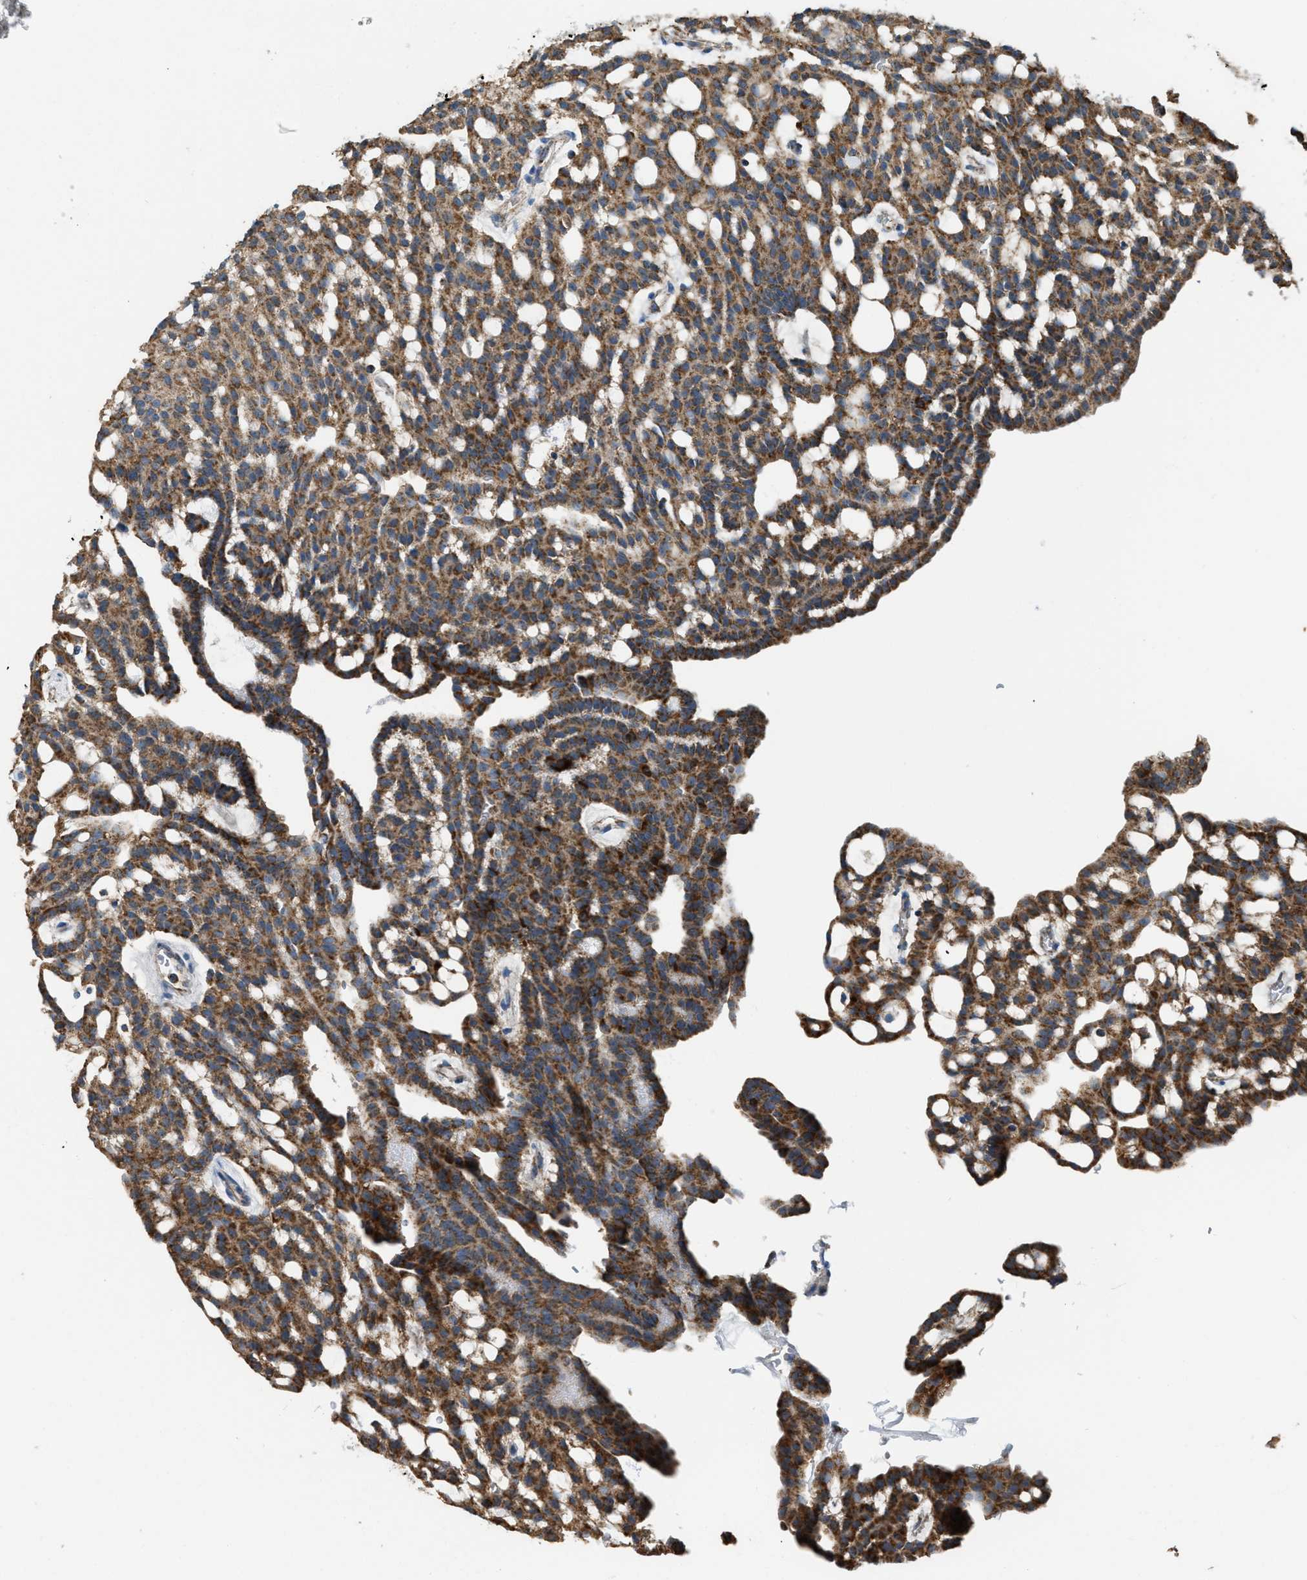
{"staining": {"intensity": "moderate", "quantity": ">75%", "location": "cytoplasmic/membranous"}, "tissue": "renal cancer", "cell_type": "Tumor cells", "image_type": "cancer", "snomed": [{"axis": "morphology", "description": "Adenocarcinoma, NOS"}, {"axis": "topography", "description": "Kidney"}], "caption": "Human renal cancer stained for a protein (brown) reveals moderate cytoplasmic/membranous positive expression in about >75% of tumor cells.", "gene": "ETFB", "patient": {"sex": "male", "age": 63}}